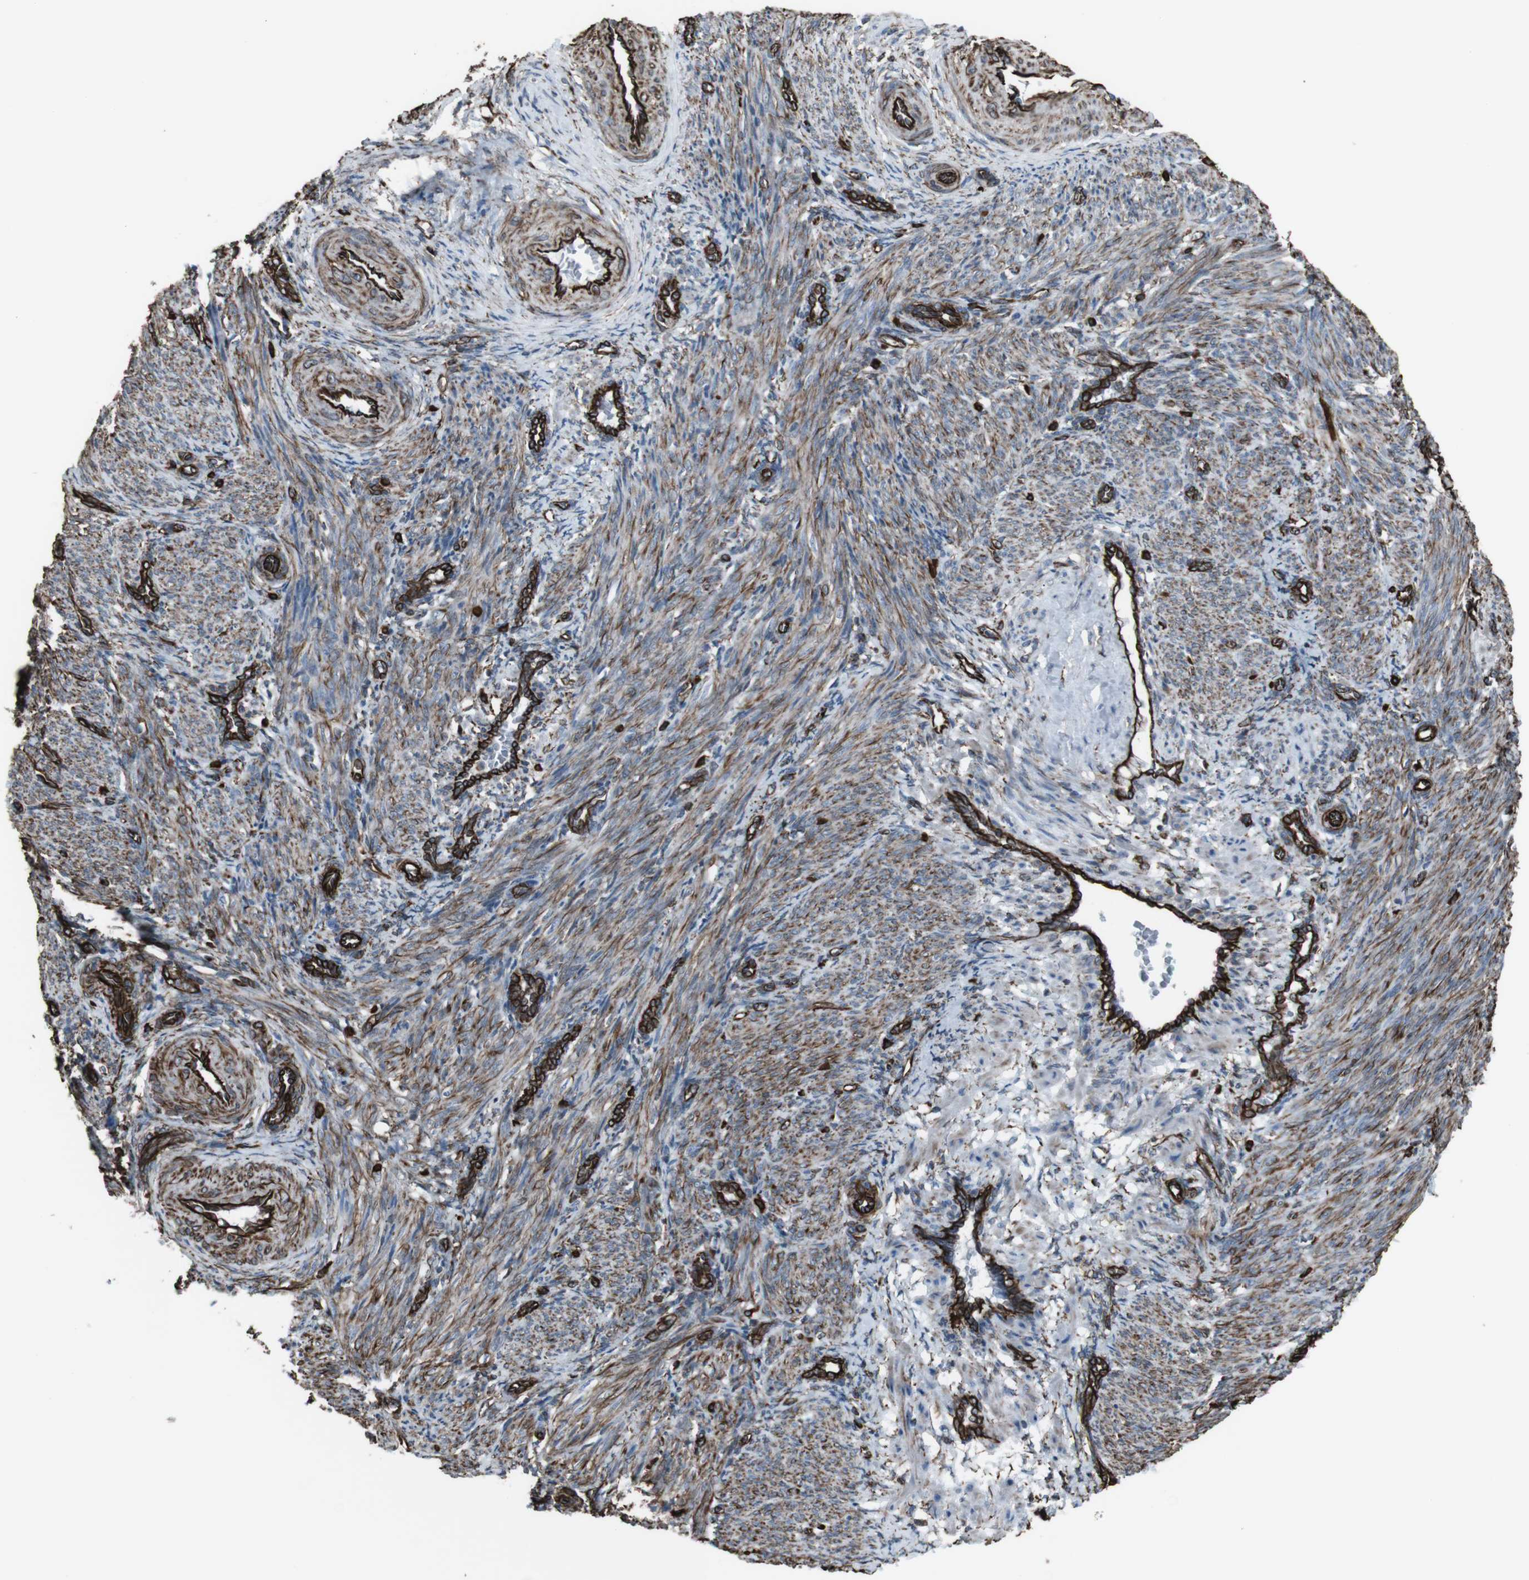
{"staining": {"intensity": "moderate", "quantity": ">75%", "location": "cytoplasmic/membranous"}, "tissue": "smooth muscle", "cell_type": "Smooth muscle cells", "image_type": "normal", "snomed": [{"axis": "morphology", "description": "Normal tissue, NOS"}, {"axis": "topography", "description": "Endometrium"}], "caption": "IHC histopathology image of normal smooth muscle: smooth muscle stained using immunohistochemistry exhibits medium levels of moderate protein expression localized specifically in the cytoplasmic/membranous of smooth muscle cells, appearing as a cytoplasmic/membranous brown color.", "gene": "ZDHHC6", "patient": {"sex": "female", "age": 33}}